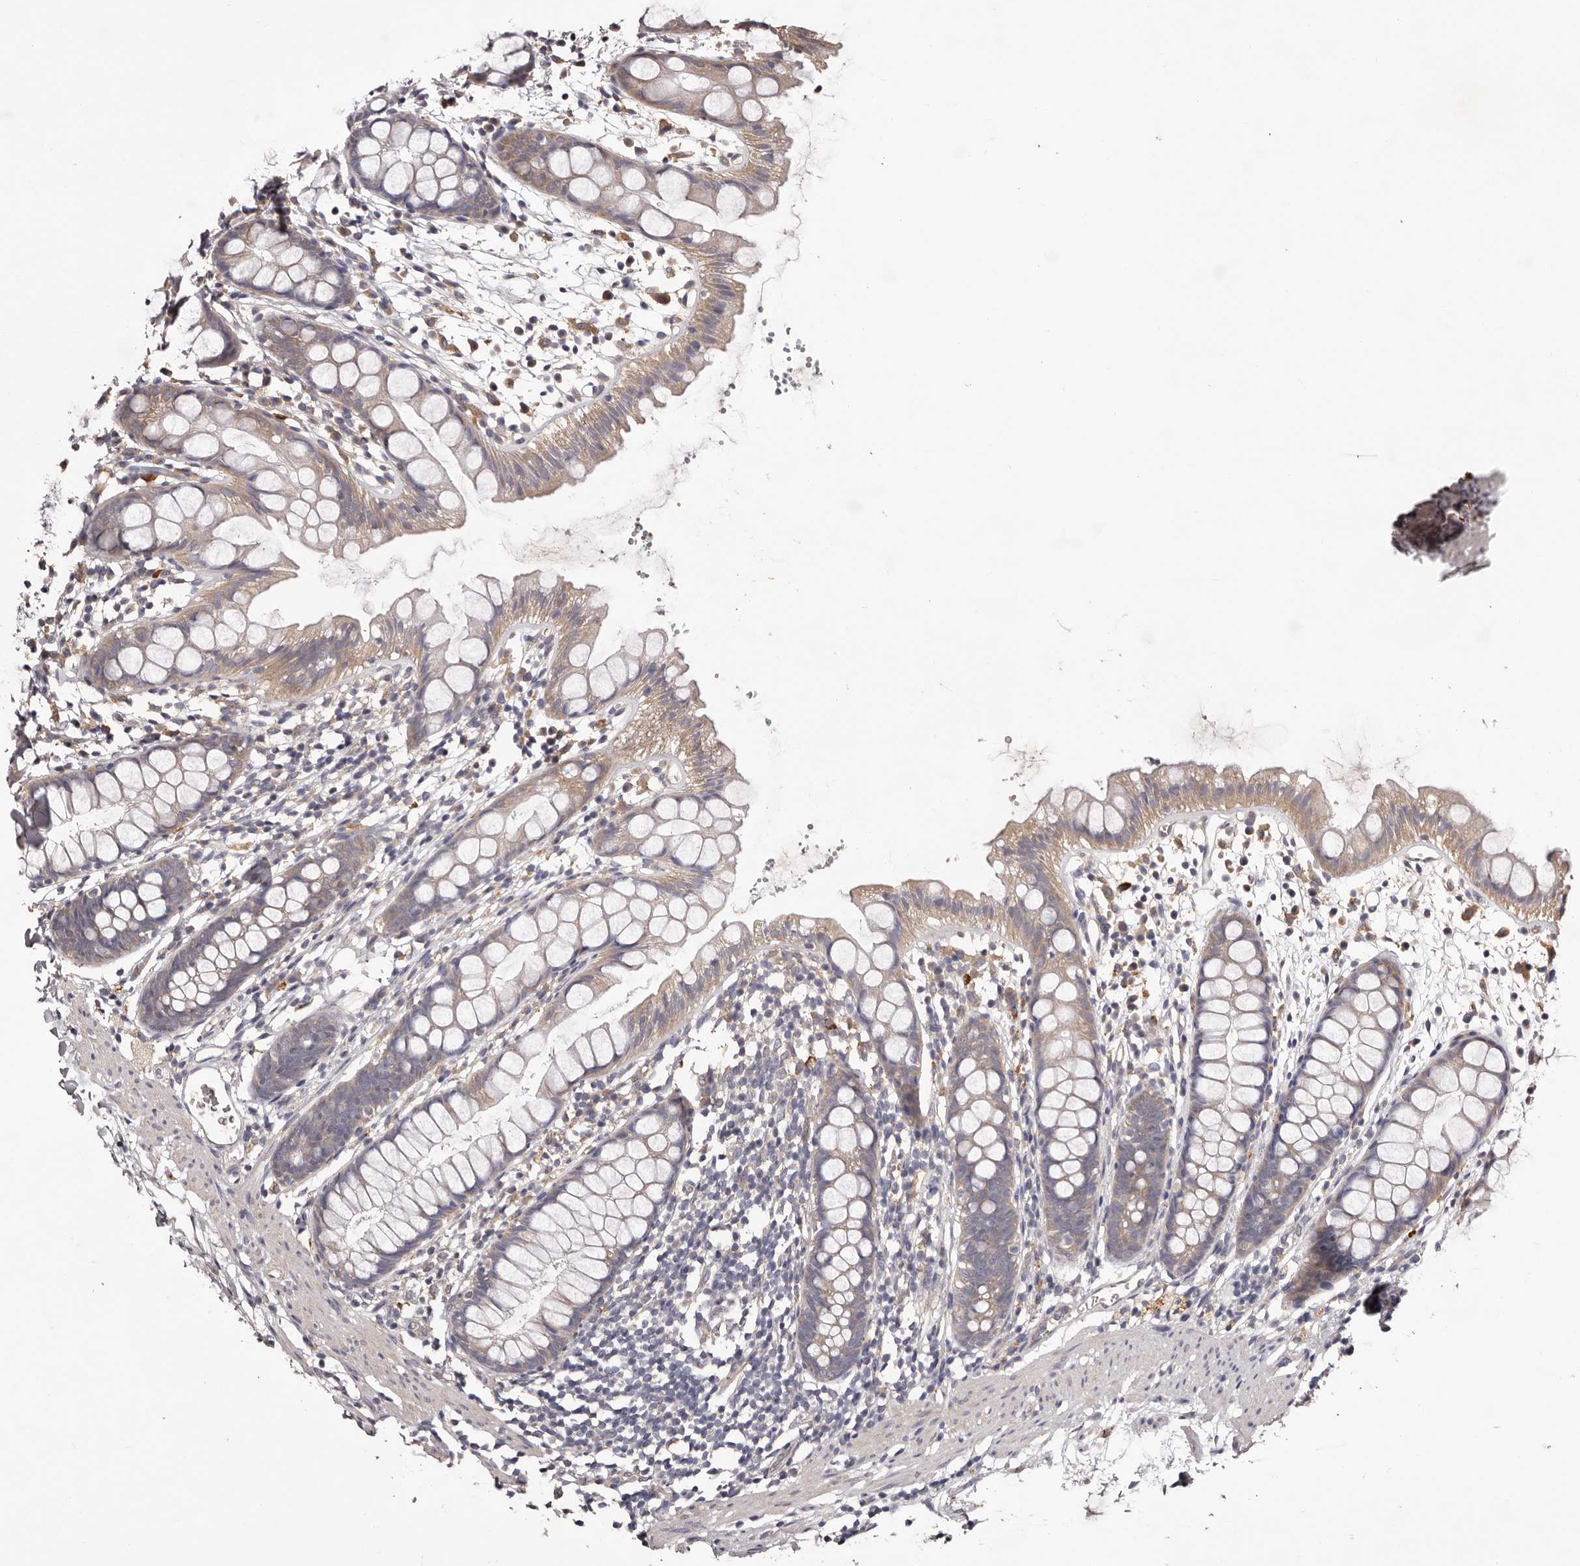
{"staining": {"intensity": "weak", "quantity": "25%-75%", "location": "cytoplasmic/membranous"}, "tissue": "rectum", "cell_type": "Glandular cells", "image_type": "normal", "snomed": [{"axis": "morphology", "description": "Normal tissue, NOS"}, {"axis": "topography", "description": "Rectum"}], "caption": "A brown stain shows weak cytoplasmic/membranous staining of a protein in glandular cells of benign human rectum.", "gene": "ETNK1", "patient": {"sex": "female", "age": 65}}